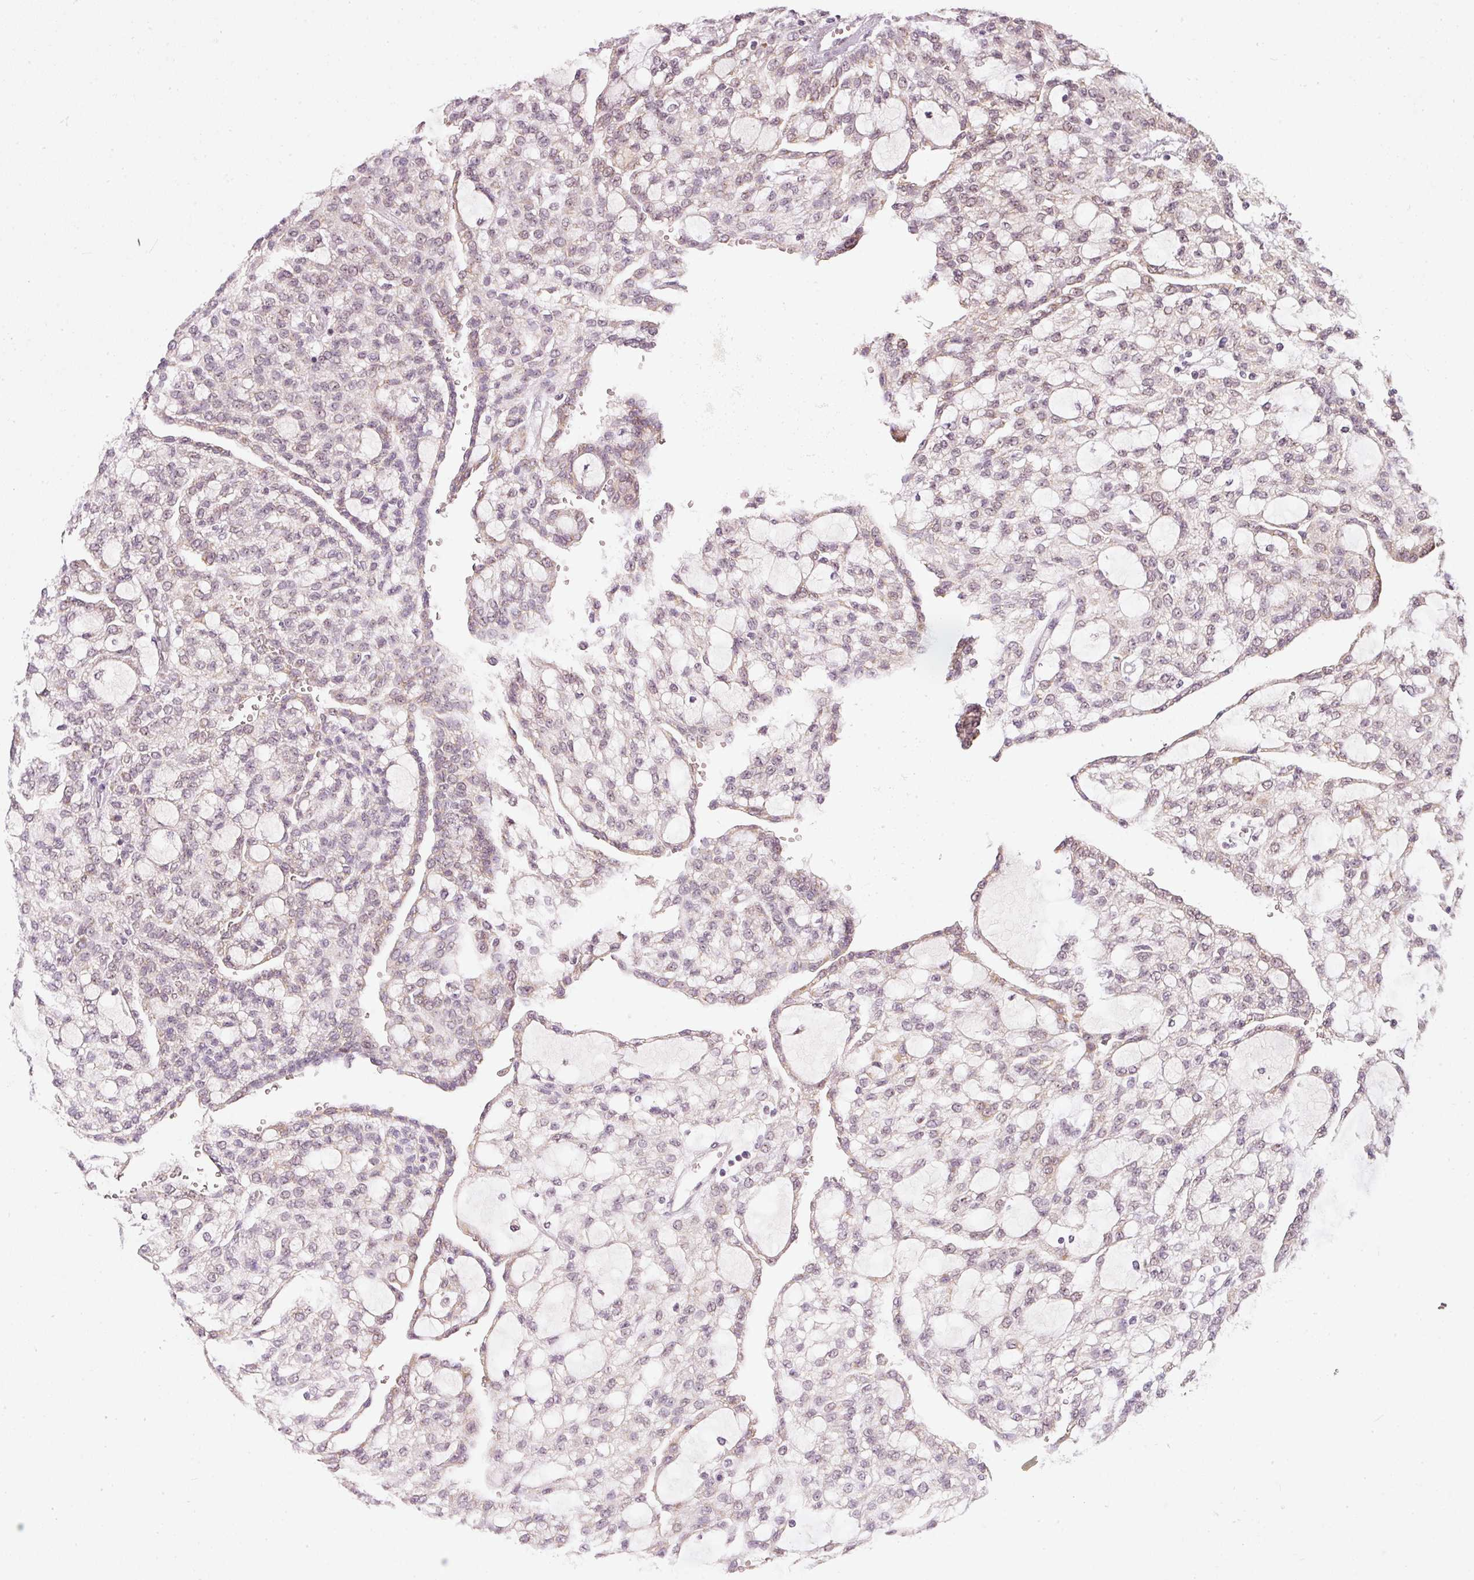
{"staining": {"intensity": "moderate", "quantity": "25%-75%", "location": "nuclear"}, "tissue": "renal cancer", "cell_type": "Tumor cells", "image_type": "cancer", "snomed": [{"axis": "morphology", "description": "Adenocarcinoma, NOS"}, {"axis": "topography", "description": "Kidney"}], "caption": "Renal adenocarcinoma stained with a protein marker exhibits moderate staining in tumor cells.", "gene": "FSTL3", "patient": {"sex": "male", "age": 63}}